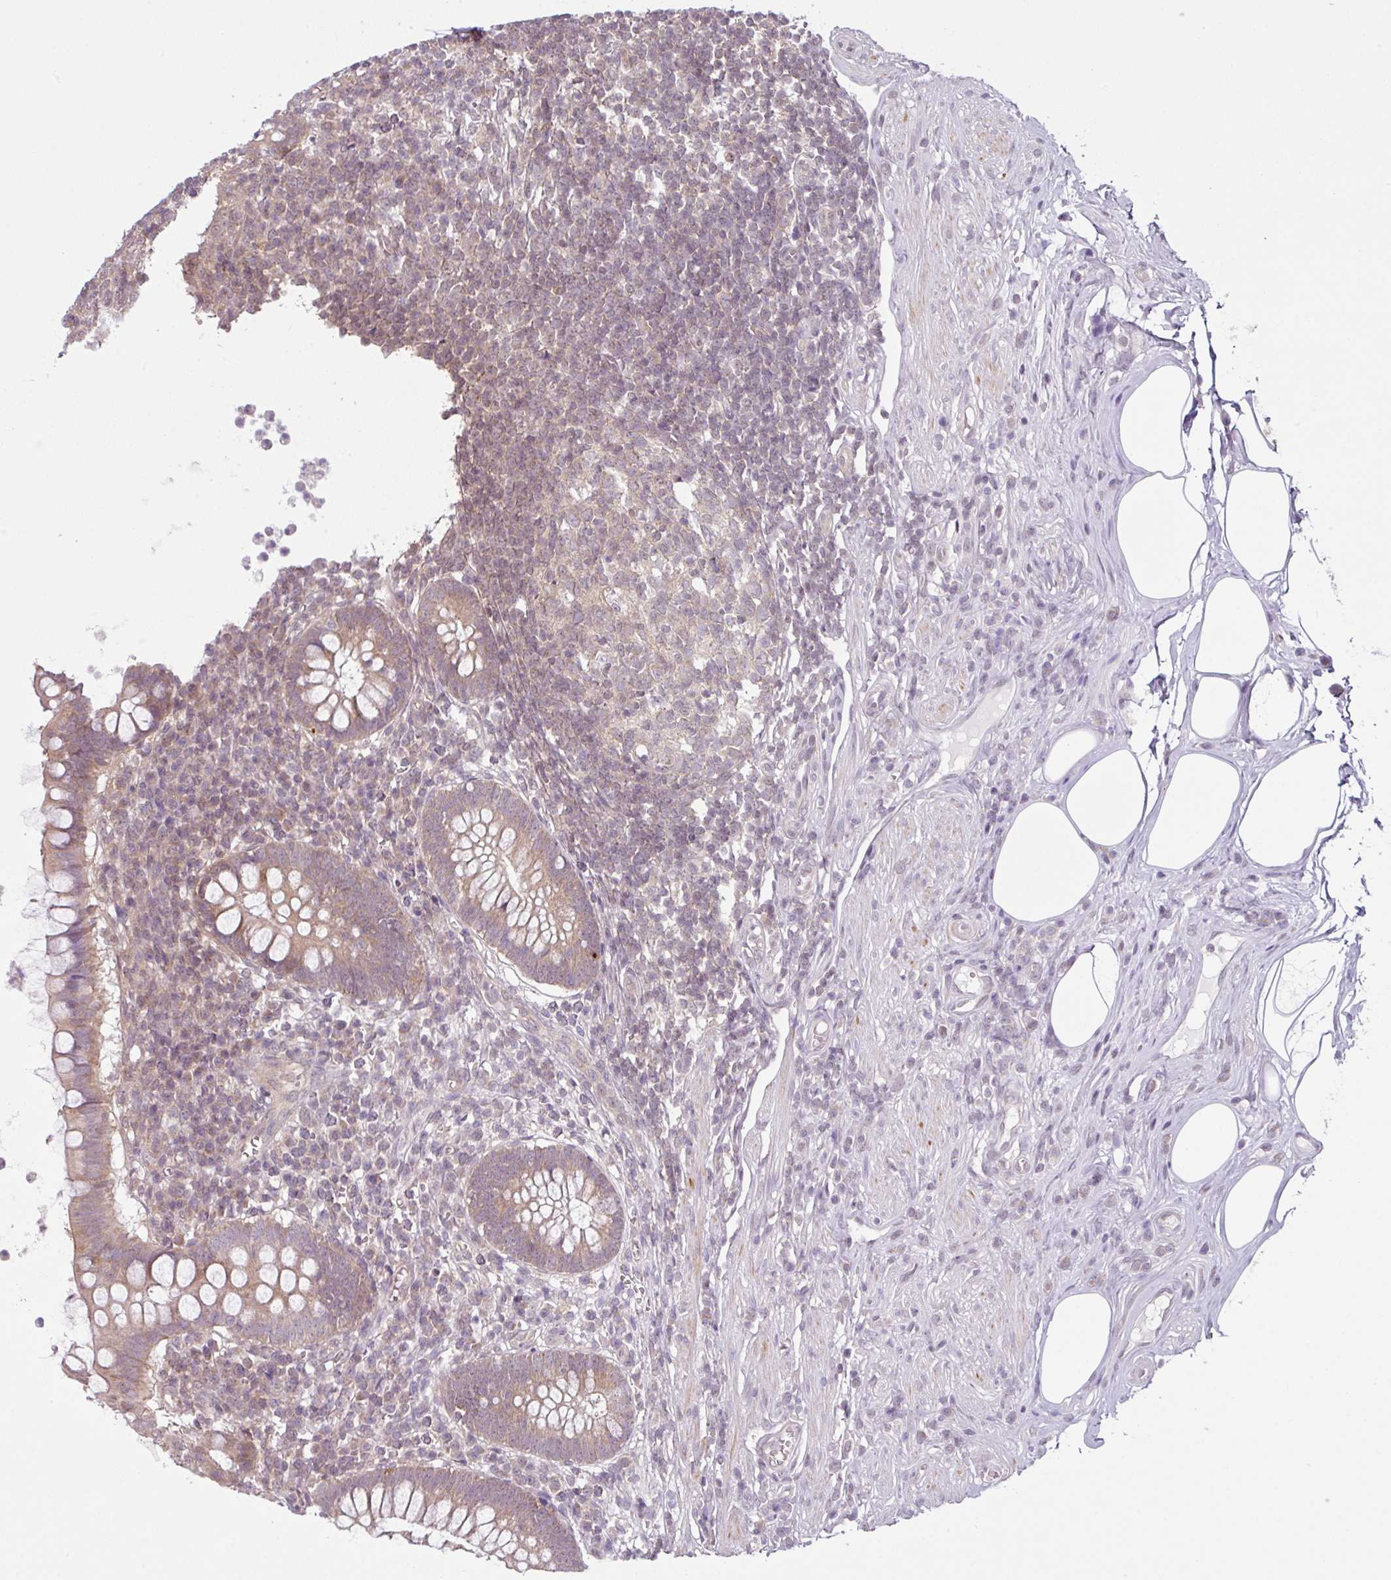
{"staining": {"intensity": "weak", "quantity": ">75%", "location": "cytoplasmic/membranous"}, "tissue": "appendix", "cell_type": "Glandular cells", "image_type": "normal", "snomed": [{"axis": "morphology", "description": "Normal tissue, NOS"}, {"axis": "topography", "description": "Appendix"}], "caption": "IHC image of benign human appendix stained for a protein (brown), which demonstrates low levels of weak cytoplasmic/membranous staining in approximately >75% of glandular cells.", "gene": "DERPC", "patient": {"sex": "female", "age": 56}}